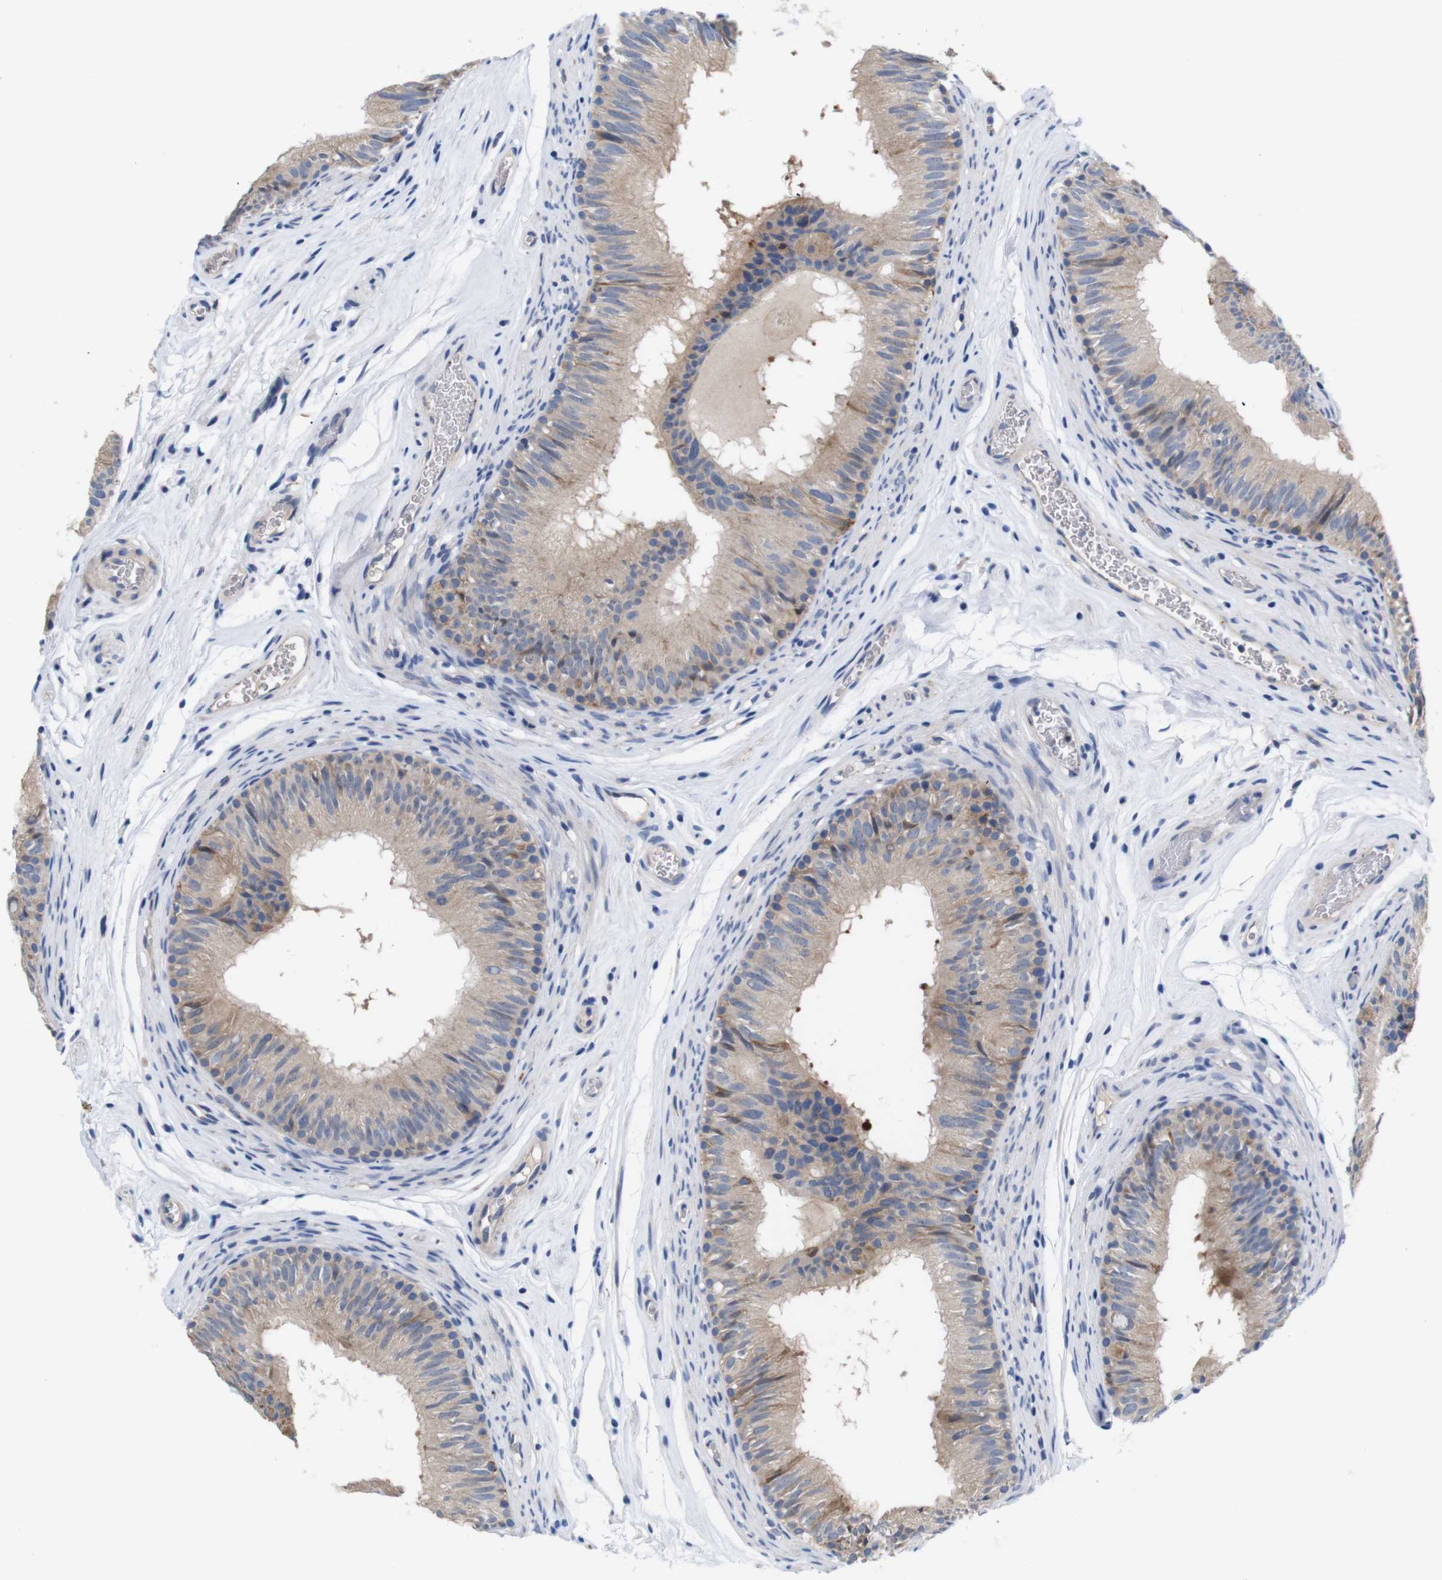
{"staining": {"intensity": "moderate", "quantity": ">75%", "location": "cytoplasmic/membranous"}, "tissue": "epididymis", "cell_type": "Glandular cells", "image_type": "normal", "snomed": [{"axis": "morphology", "description": "Normal tissue, NOS"}, {"axis": "topography", "description": "Epididymis"}], "caption": "DAB (3,3'-diaminobenzidine) immunohistochemical staining of benign epididymis displays moderate cytoplasmic/membranous protein expression in about >75% of glandular cells.", "gene": "LRRC55", "patient": {"sex": "male", "age": 36}}